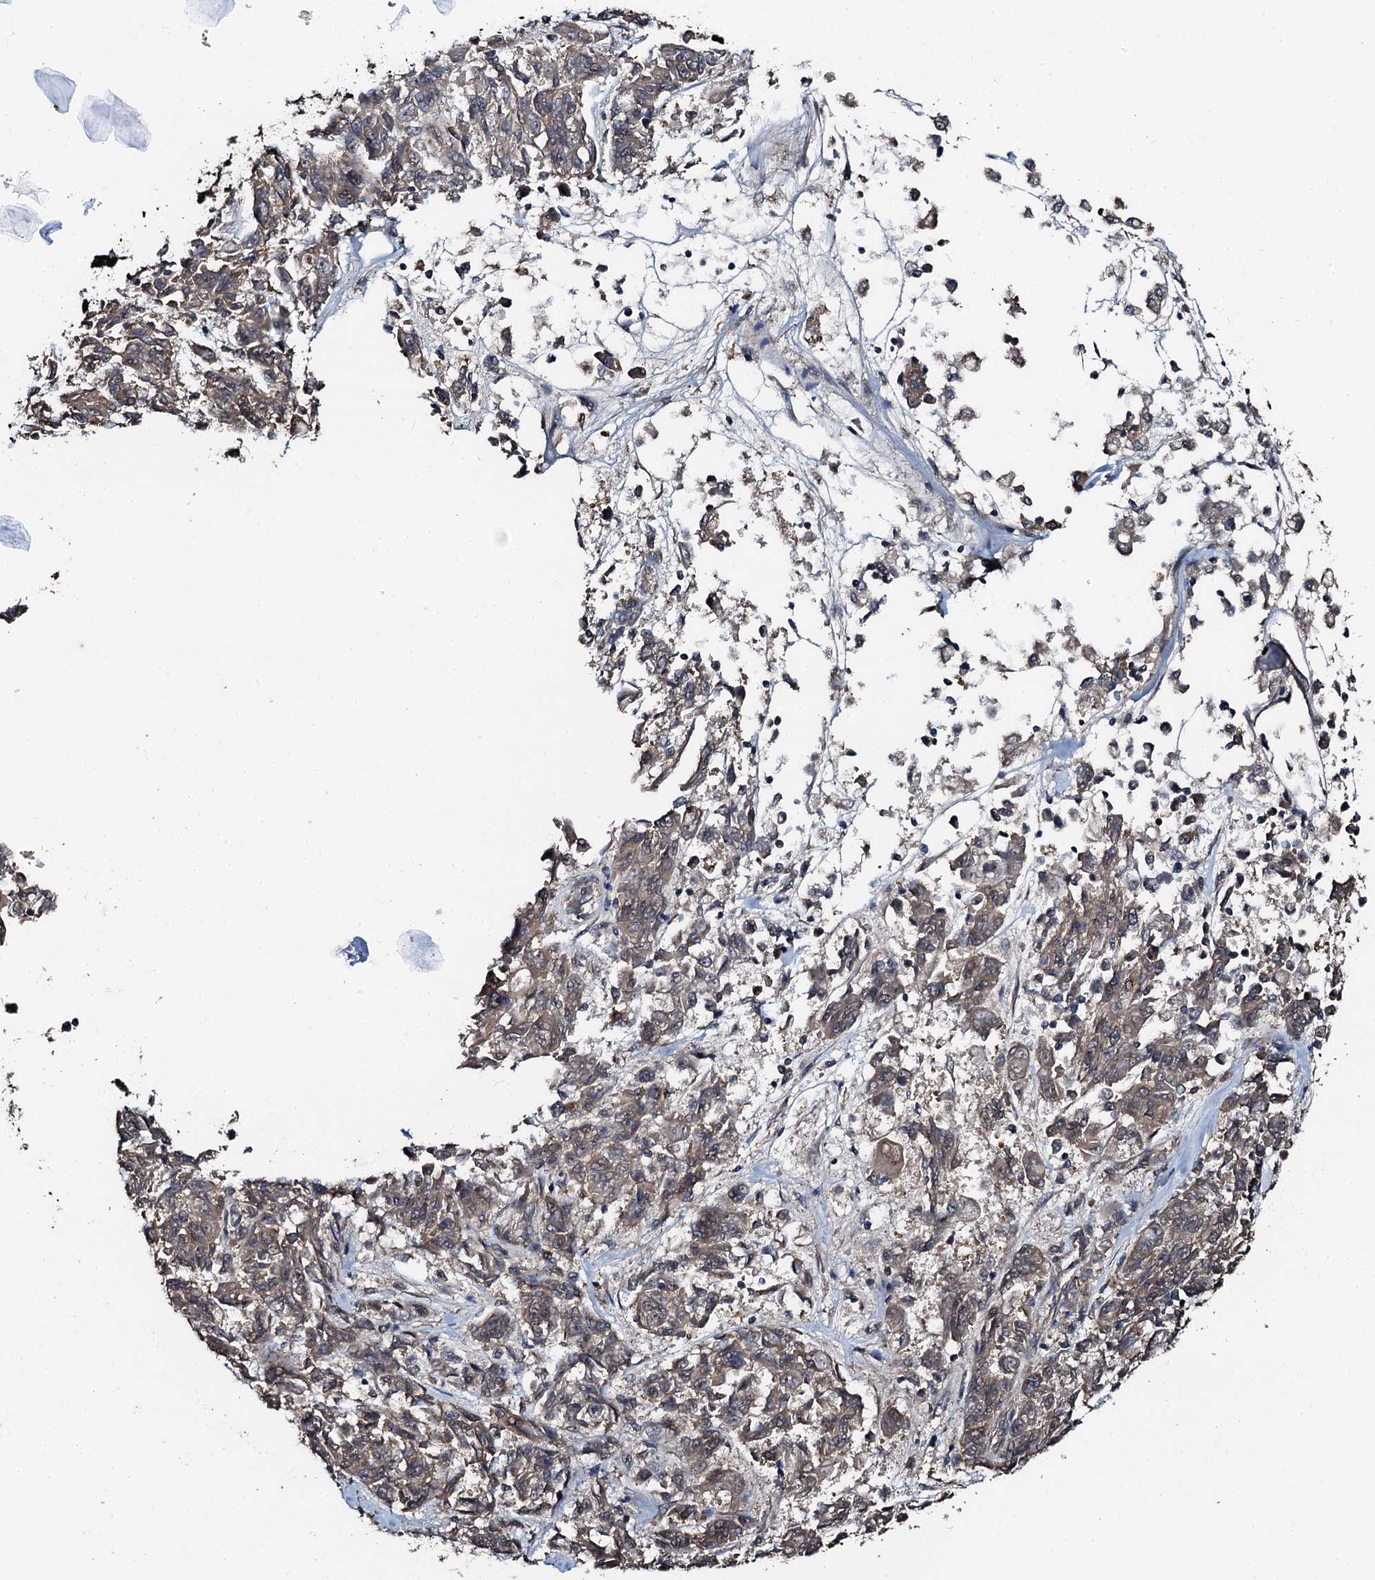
{"staining": {"intensity": "weak", "quantity": ">75%", "location": "cytoplasmic/membranous"}, "tissue": "melanoma", "cell_type": "Tumor cells", "image_type": "cancer", "snomed": [{"axis": "morphology", "description": "Malignant melanoma, NOS"}, {"axis": "topography", "description": "Skin"}], "caption": "About >75% of tumor cells in malignant melanoma show weak cytoplasmic/membranous protein expression as visualized by brown immunohistochemical staining.", "gene": "FLYWCH1", "patient": {"sex": "male", "age": 53}}